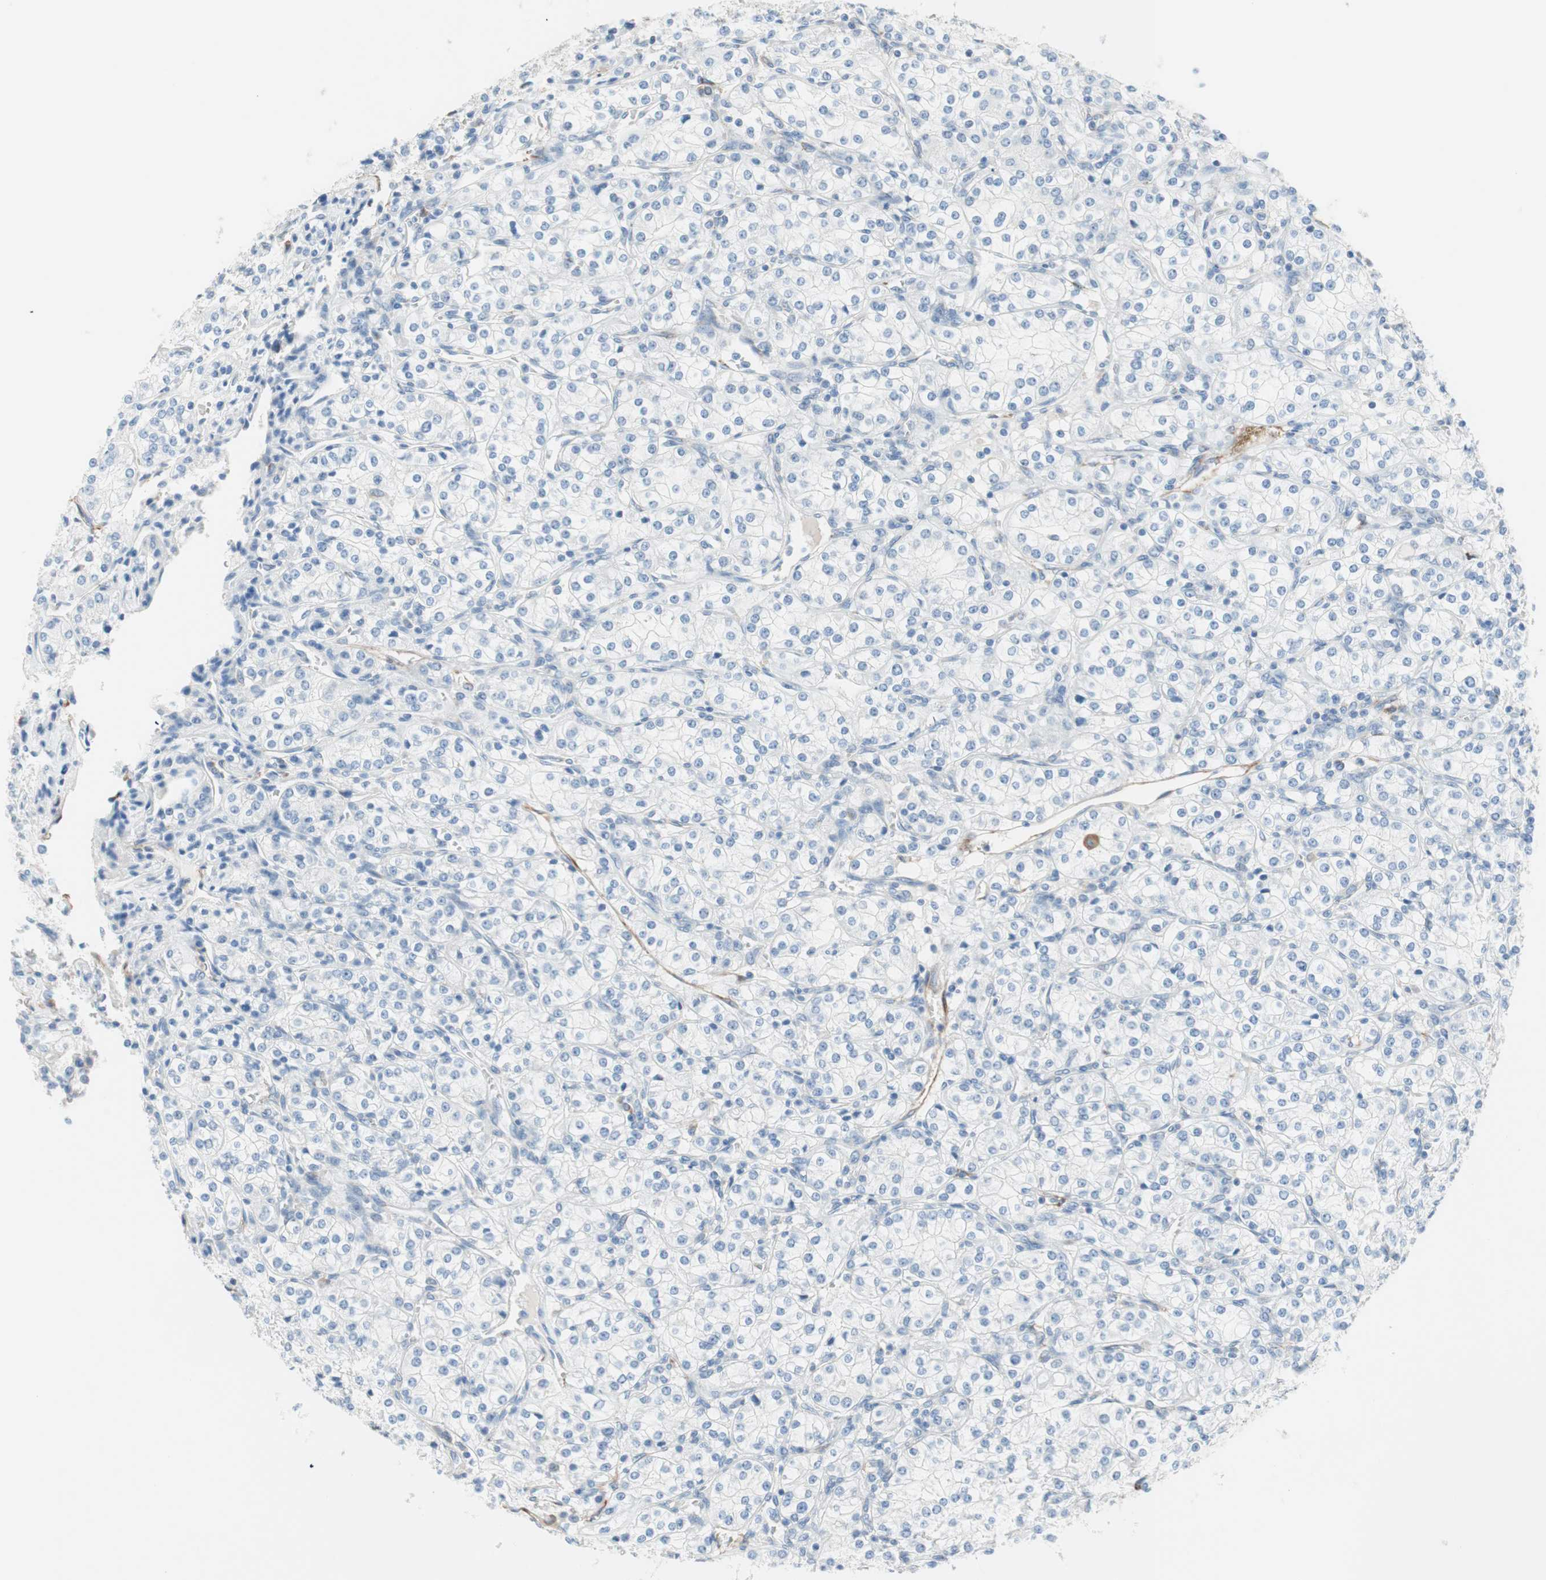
{"staining": {"intensity": "negative", "quantity": "none", "location": "none"}, "tissue": "renal cancer", "cell_type": "Tumor cells", "image_type": "cancer", "snomed": [{"axis": "morphology", "description": "Adenocarcinoma, NOS"}, {"axis": "topography", "description": "Kidney"}], "caption": "IHC micrograph of neoplastic tissue: human renal cancer stained with DAB shows no significant protein staining in tumor cells.", "gene": "GLUL", "patient": {"sex": "male", "age": 77}}